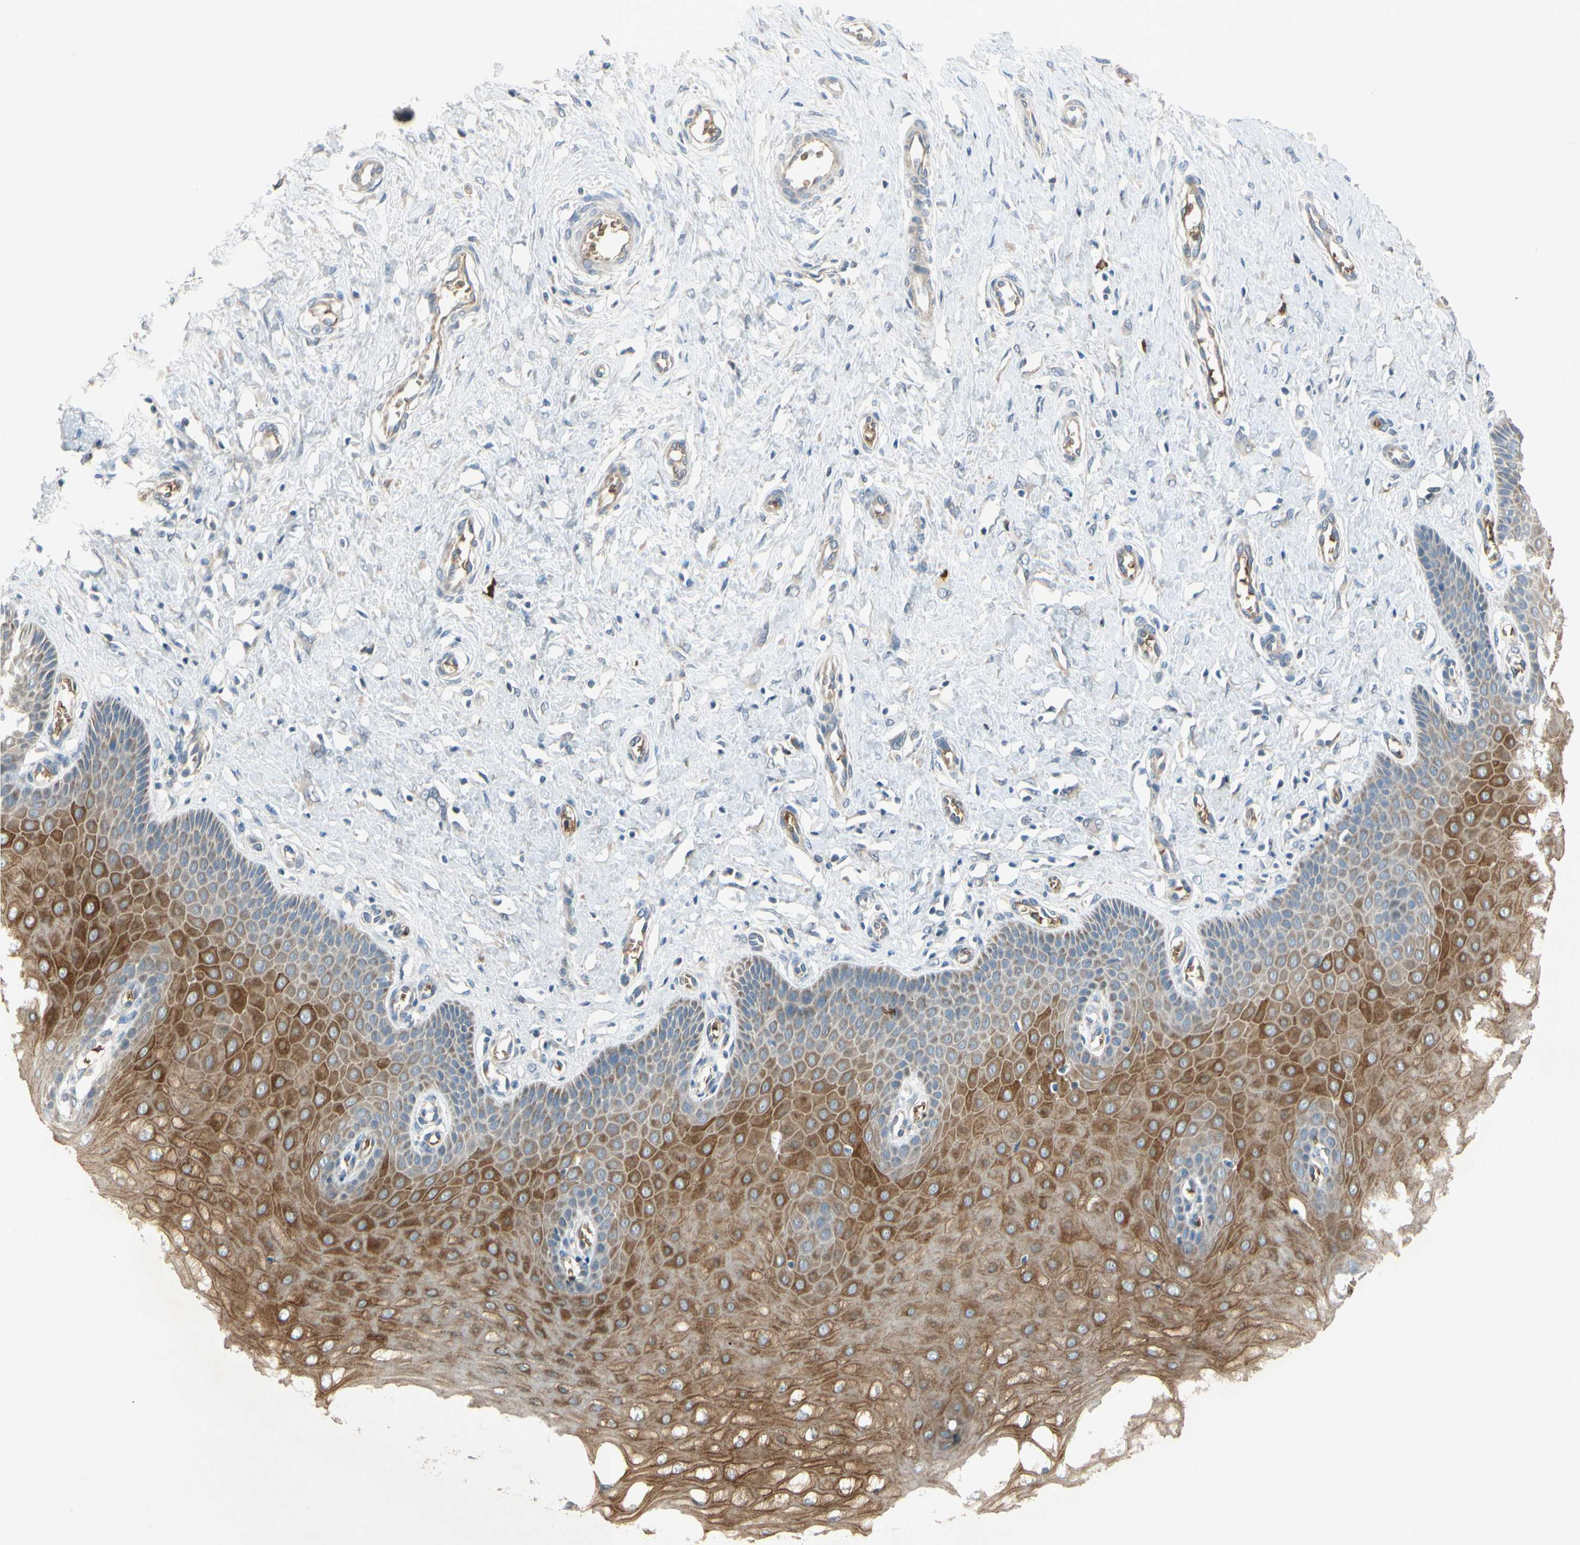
{"staining": {"intensity": "weak", "quantity": ">75%", "location": "cytoplasmic/membranous"}, "tissue": "cervix", "cell_type": "Glandular cells", "image_type": "normal", "snomed": [{"axis": "morphology", "description": "Normal tissue, NOS"}, {"axis": "topography", "description": "Cervix"}], "caption": "Immunohistochemistry (IHC) (DAB) staining of benign cervix shows weak cytoplasmic/membranous protein staining in about >75% of glandular cells.", "gene": "GYPC", "patient": {"sex": "female", "age": 55}}